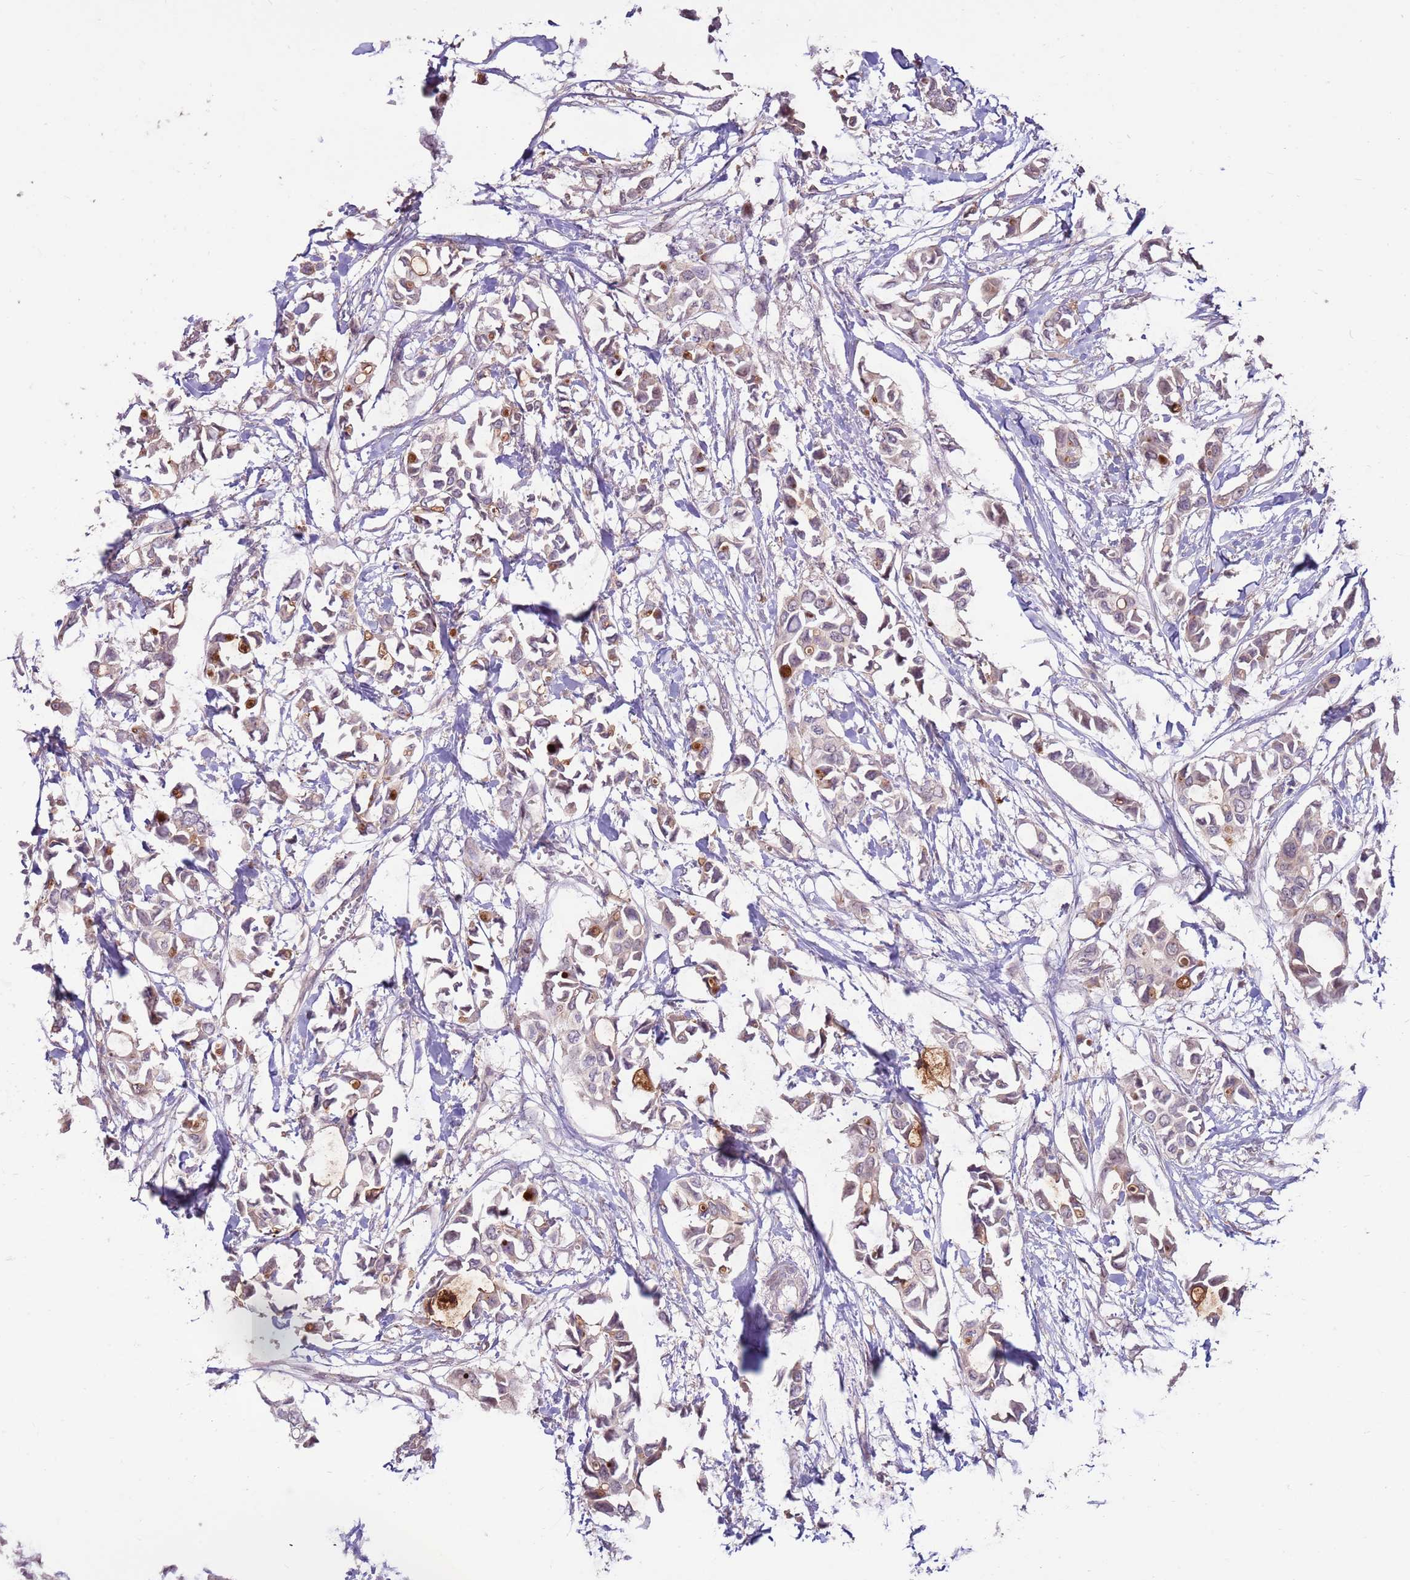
{"staining": {"intensity": "weak", "quantity": "25%-75%", "location": "cytoplasmic/membranous"}, "tissue": "breast cancer", "cell_type": "Tumor cells", "image_type": "cancer", "snomed": [{"axis": "morphology", "description": "Duct carcinoma"}, {"axis": "topography", "description": "Breast"}], "caption": "Breast cancer (intraductal carcinoma) tissue displays weak cytoplasmic/membranous staining in about 25%-75% of tumor cells", "gene": "LGI4", "patient": {"sex": "female", "age": 41}}